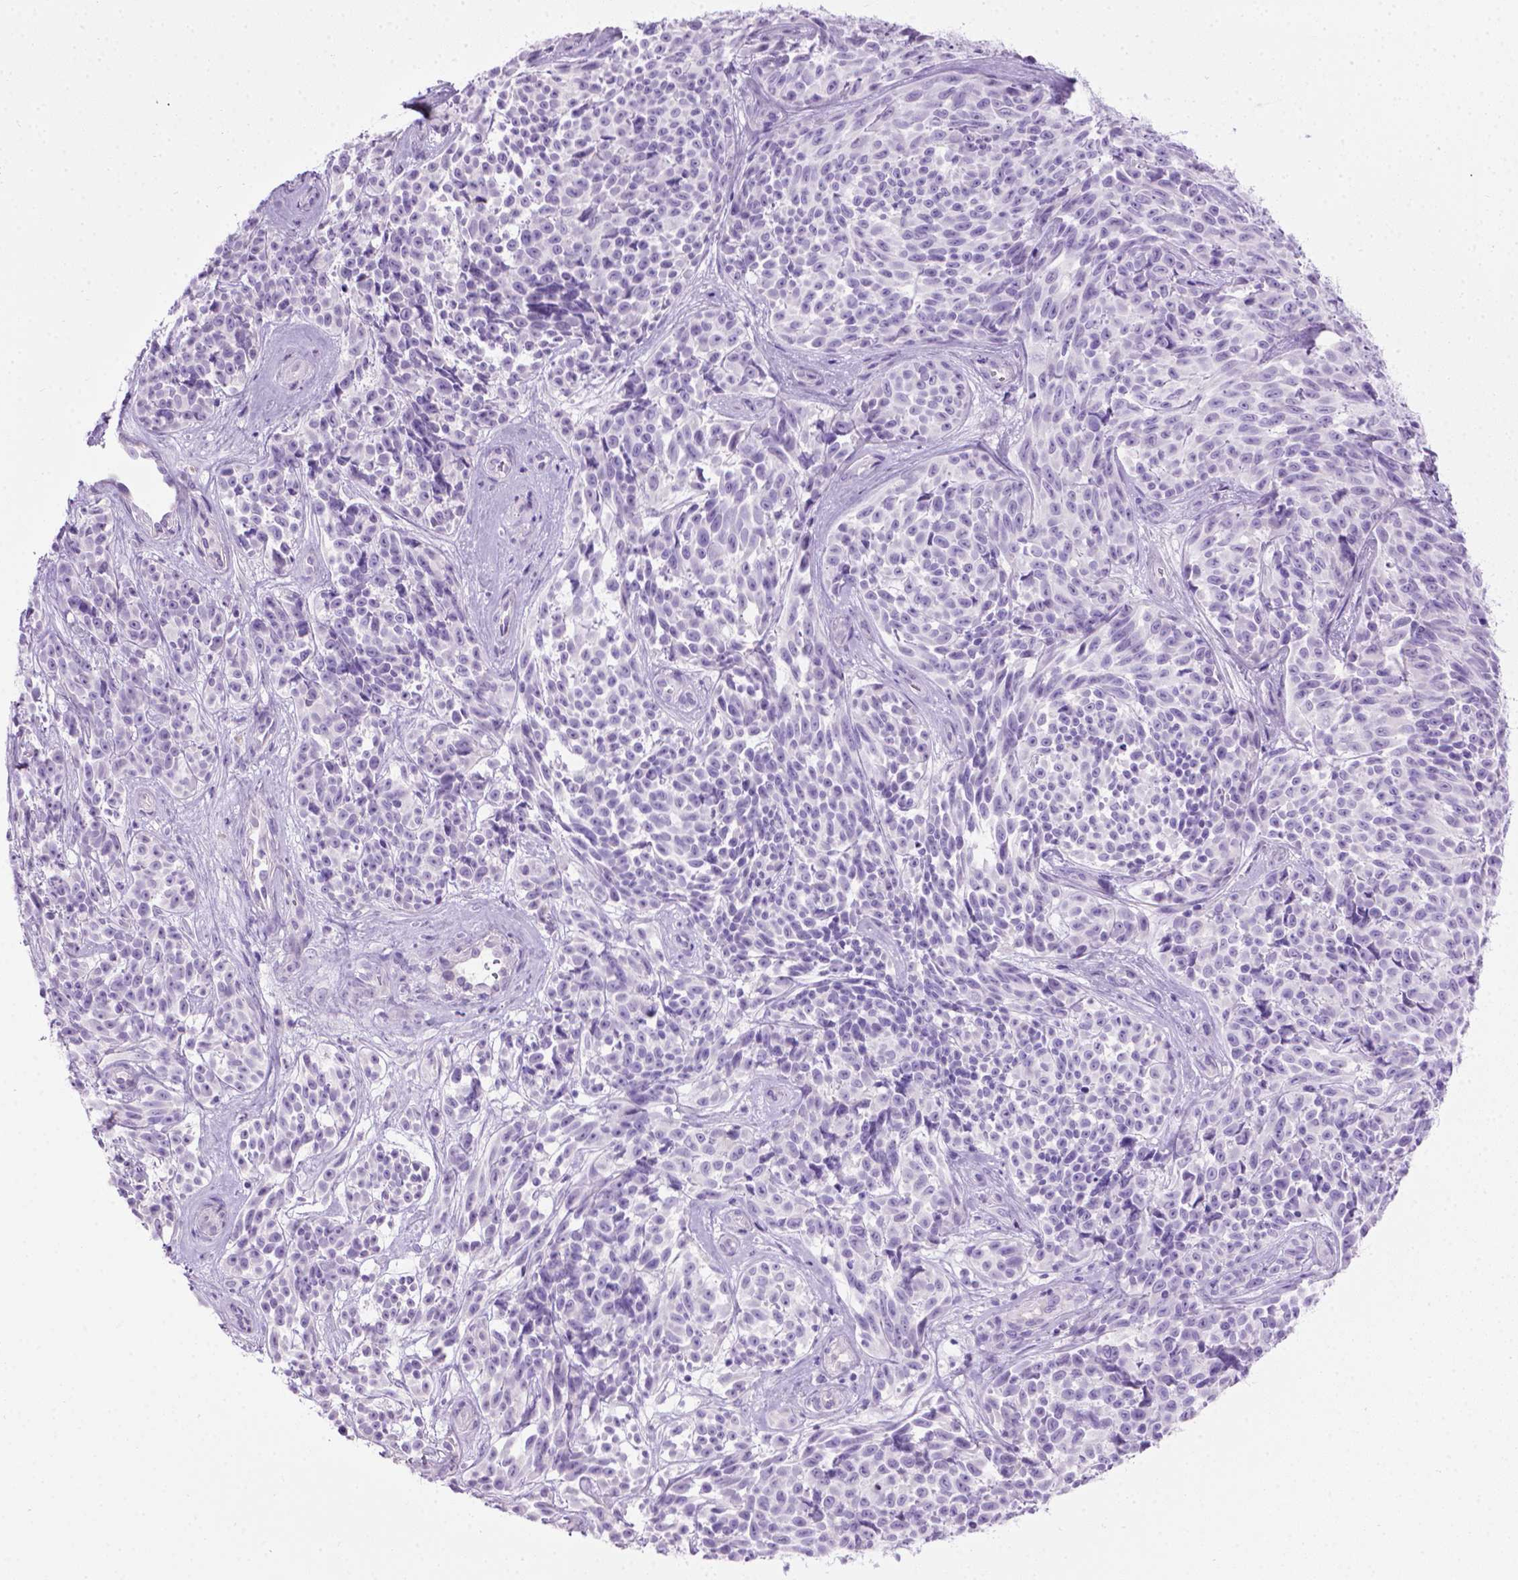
{"staining": {"intensity": "negative", "quantity": "none", "location": "none"}, "tissue": "melanoma", "cell_type": "Tumor cells", "image_type": "cancer", "snomed": [{"axis": "morphology", "description": "Malignant melanoma, NOS"}, {"axis": "topography", "description": "Skin"}], "caption": "Micrograph shows no protein expression in tumor cells of malignant melanoma tissue. (DAB immunohistochemistry with hematoxylin counter stain).", "gene": "LELP1", "patient": {"sex": "female", "age": 88}}